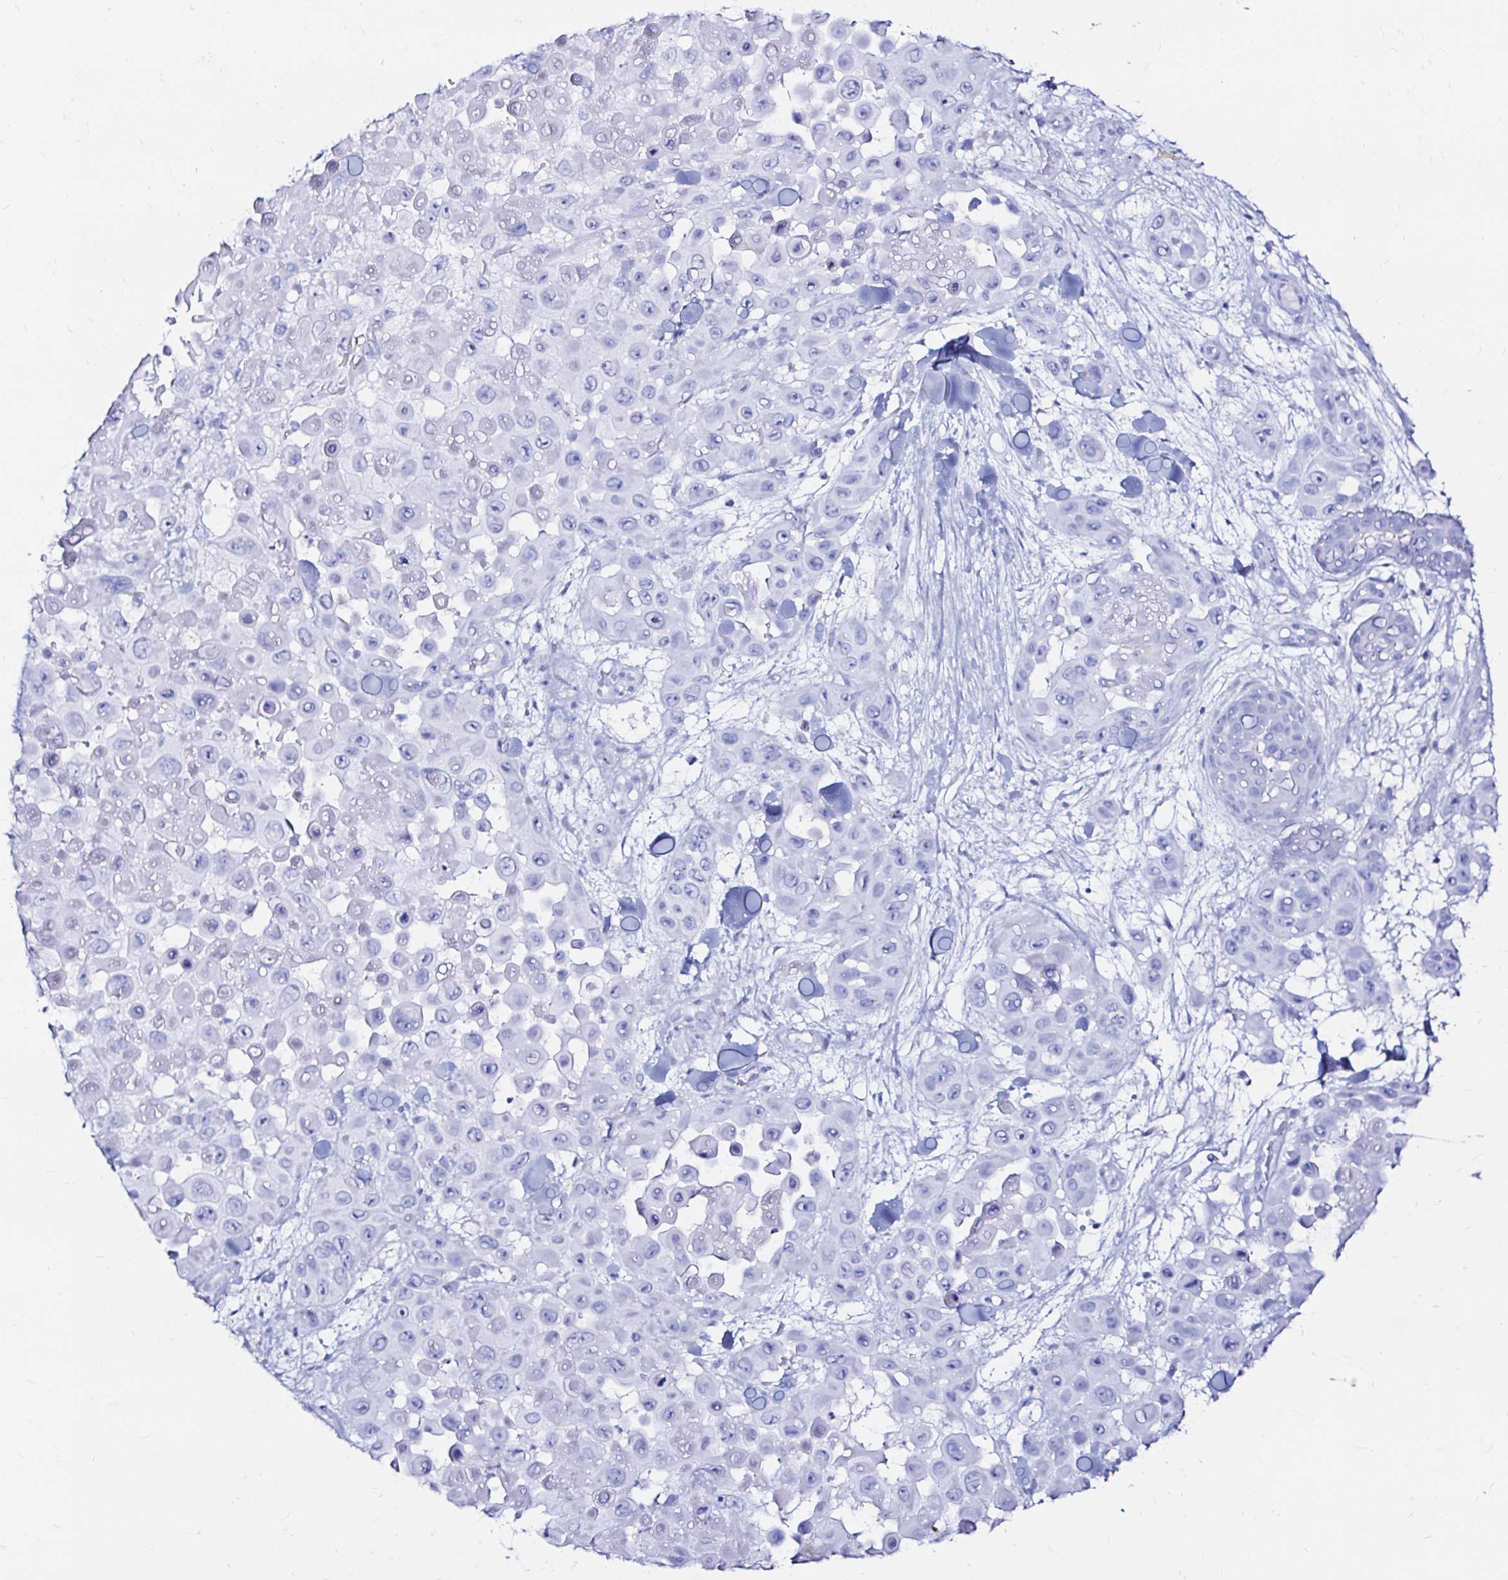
{"staining": {"intensity": "negative", "quantity": "none", "location": "none"}, "tissue": "skin cancer", "cell_type": "Tumor cells", "image_type": "cancer", "snomed": [{"axis": "morphology", "description": "Squamous cell carcinoma, NOS"}, {"axis": "topography", "description": "Skin"}], "caption": "Micrograph shows no significant protein positivity in tumor cells of squamous cell carcinoma (skin). (DAB immunohistochemistry with hematoxylin counter stain).", "gene": "ZNF432", "patient": {"sex": "male", "age": 81}}